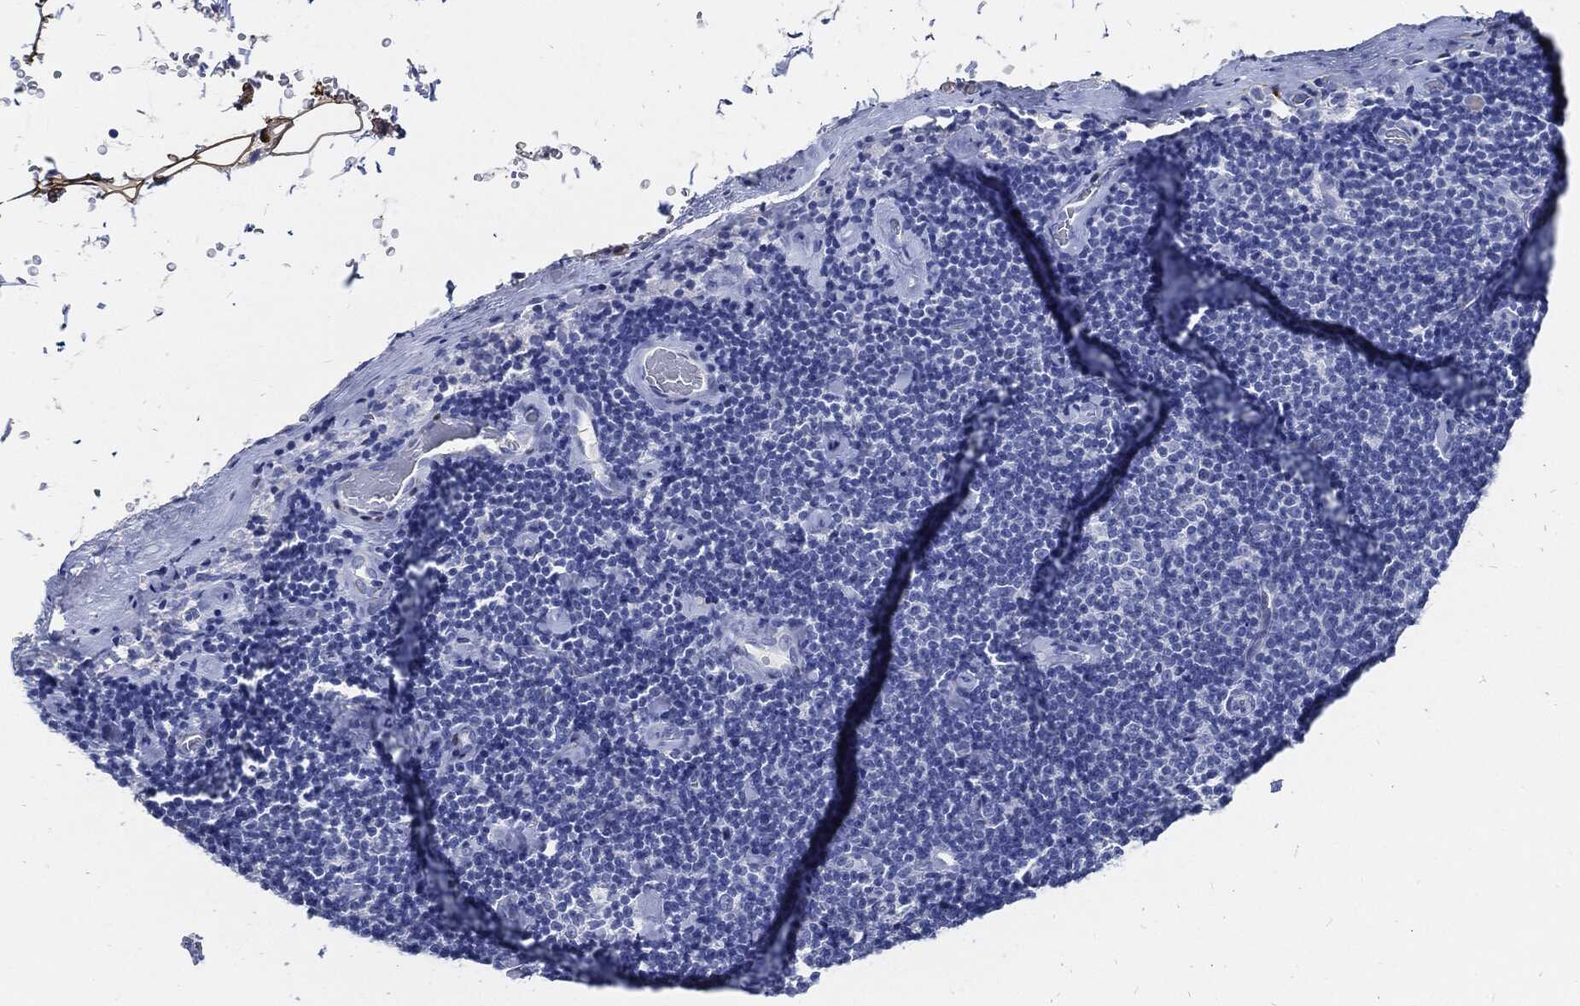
{"staining": {"intensity": "negative", "quantity": "none", "location": "none"}, "tissue": "lymphoma", "cell_type": "Tumor cells", "image_type": "cancer", "snomed": [{"axis": "morphology", "description": "Malignant lymphoma, non-Hodgkin's type, Low grade"}, {"axis": "topography", "description": "Lymph node"}], "caption": "Immunohistochemistry image of neoplastic tissue: human lymphoma stained with DAB demonstrates no significant protein expression in tumor cells. (Brightfield microscopy of DAB IHC at high magnification).", "gene": "FABP4", "patient": {"sex": "male", "age": 81}}